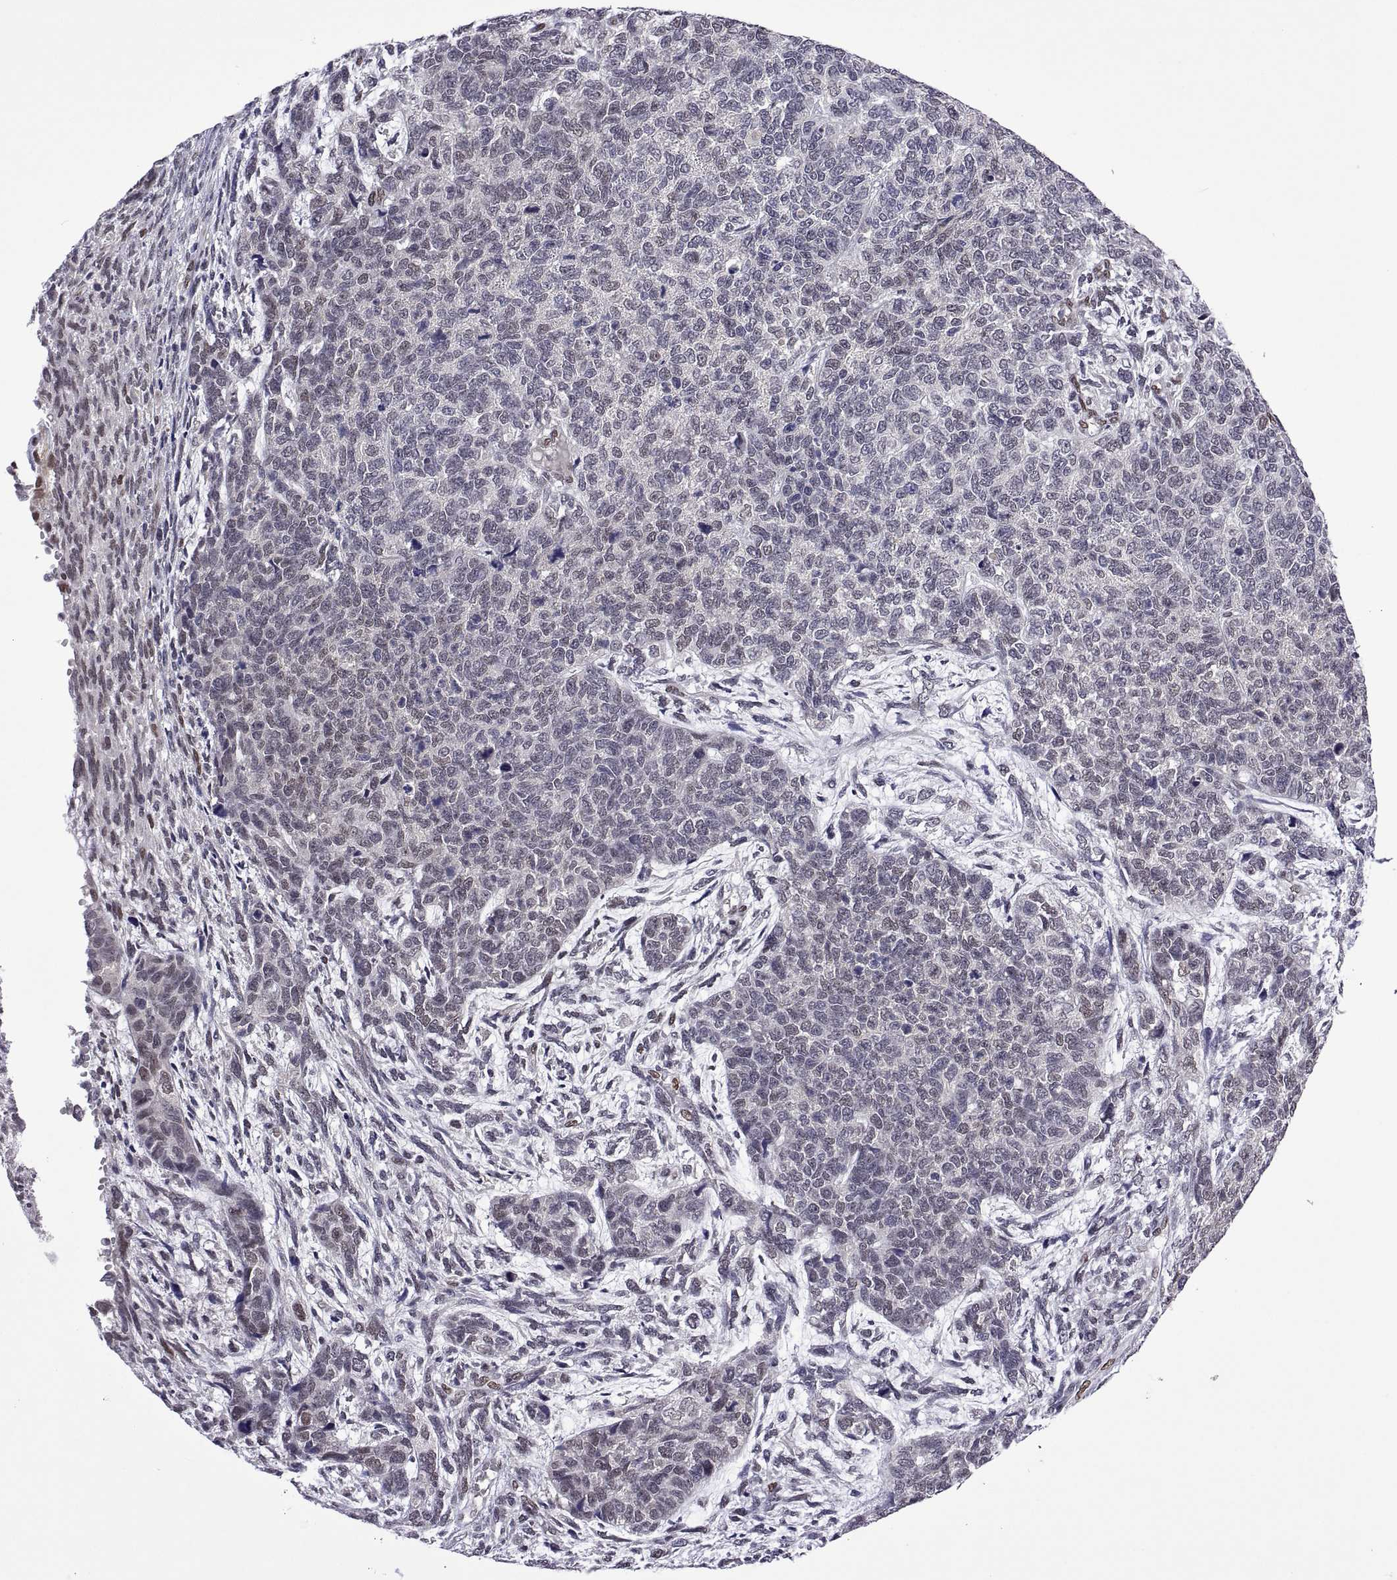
{"staining": {"intensity": "negative", "quantity": "none", "location": "none"}, "tissue": "cervical cancer", "cell_type": "Tumor cells", "image_type": "cancer", "snomed": [{"axis": "morphology", "description": "Squamous cell carcinoma, NOS"}, {"axis": "topography", "description": "Cervix"}], "caption": "Squamous cell carcinoma (cervical) stained for a protein using immunohistochemistry (IHC) exhibits no positivity tumor cells.", "gene": "NR4A1", "patient": {"sex": "female", "age": 63}}